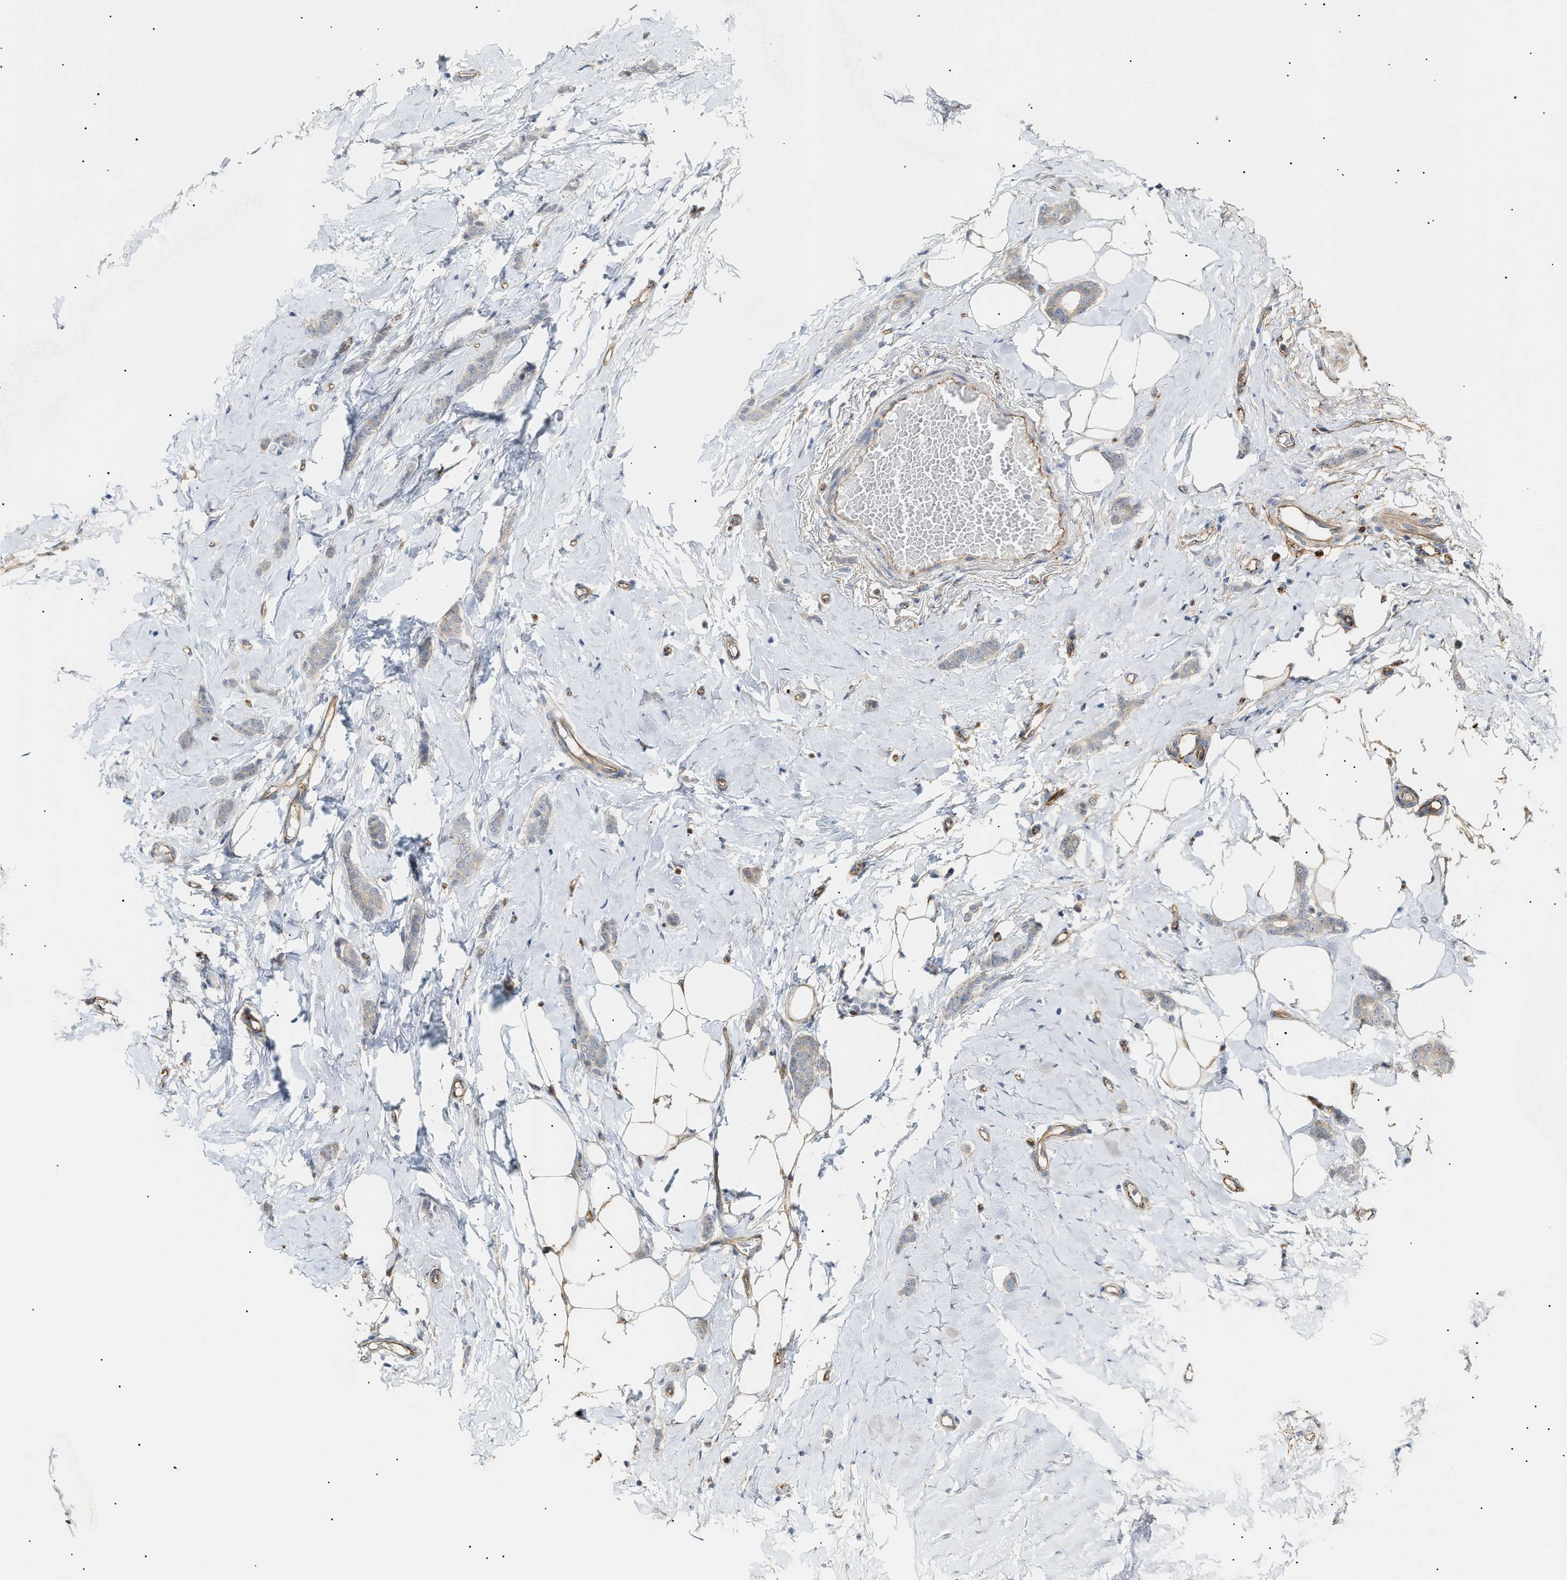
{"staining": {"intensity": "weak", "quantity": "<25%", "location": "cytoplasmic/membranous"}, "tissue": "breast cancer", "cell_type": "Tumor cells", "image_type": "cancer", "snomed": [{"axis": "morphology", "description": "Lobular carcinoma"}, {"axis": "topography", "description": "Skin"}, {"axis": "topography", "description": "Breast"}], "caption": "Immunohistochemistry (IHC) of human breast cancer (lobular carcinoma) shows no positivity in tumor cells.", "gene": "ZFHX2", "patient": {"sex": "female", "age": 46}}